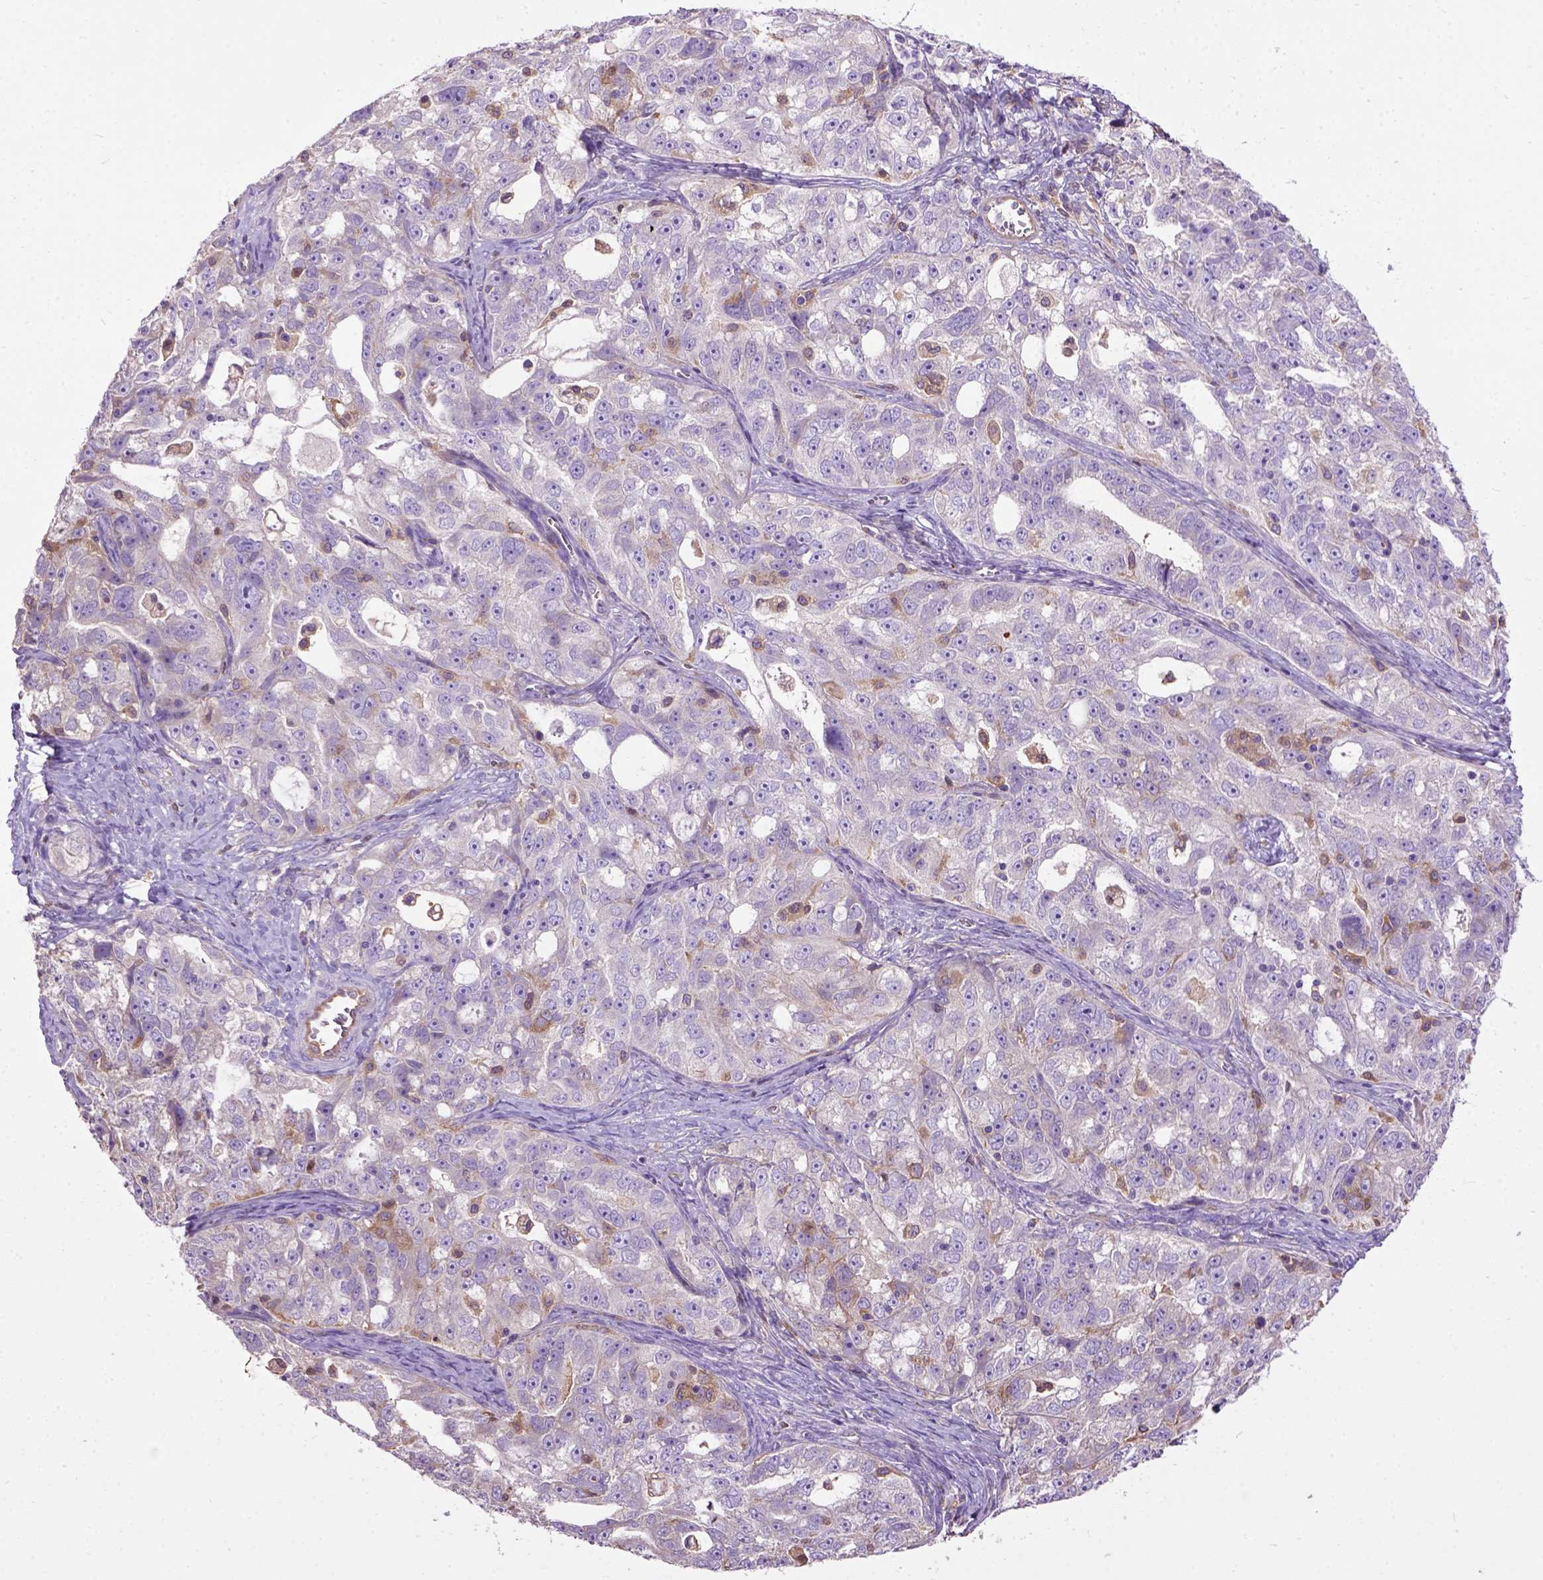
{"staining": {"intensity": "negative", "quantity": "none", "location": "none"}, "tissue": "ovarian cancer", "cell_type": "Tumor cells", "image_type": "cancer", "snomed": [{"axis": "morphology", "description": "Cystadenocarcinoma, serous, NOS"}, {"axis": "topography", "description": "Ovary"}], "caption": "Protein analysis of serous cystadenocarcinoma (ovarian) exhibits no significant positivity in tumor cells.", "gene": "SEMA4F", "patient": {"sex": "female", "age": 51}}